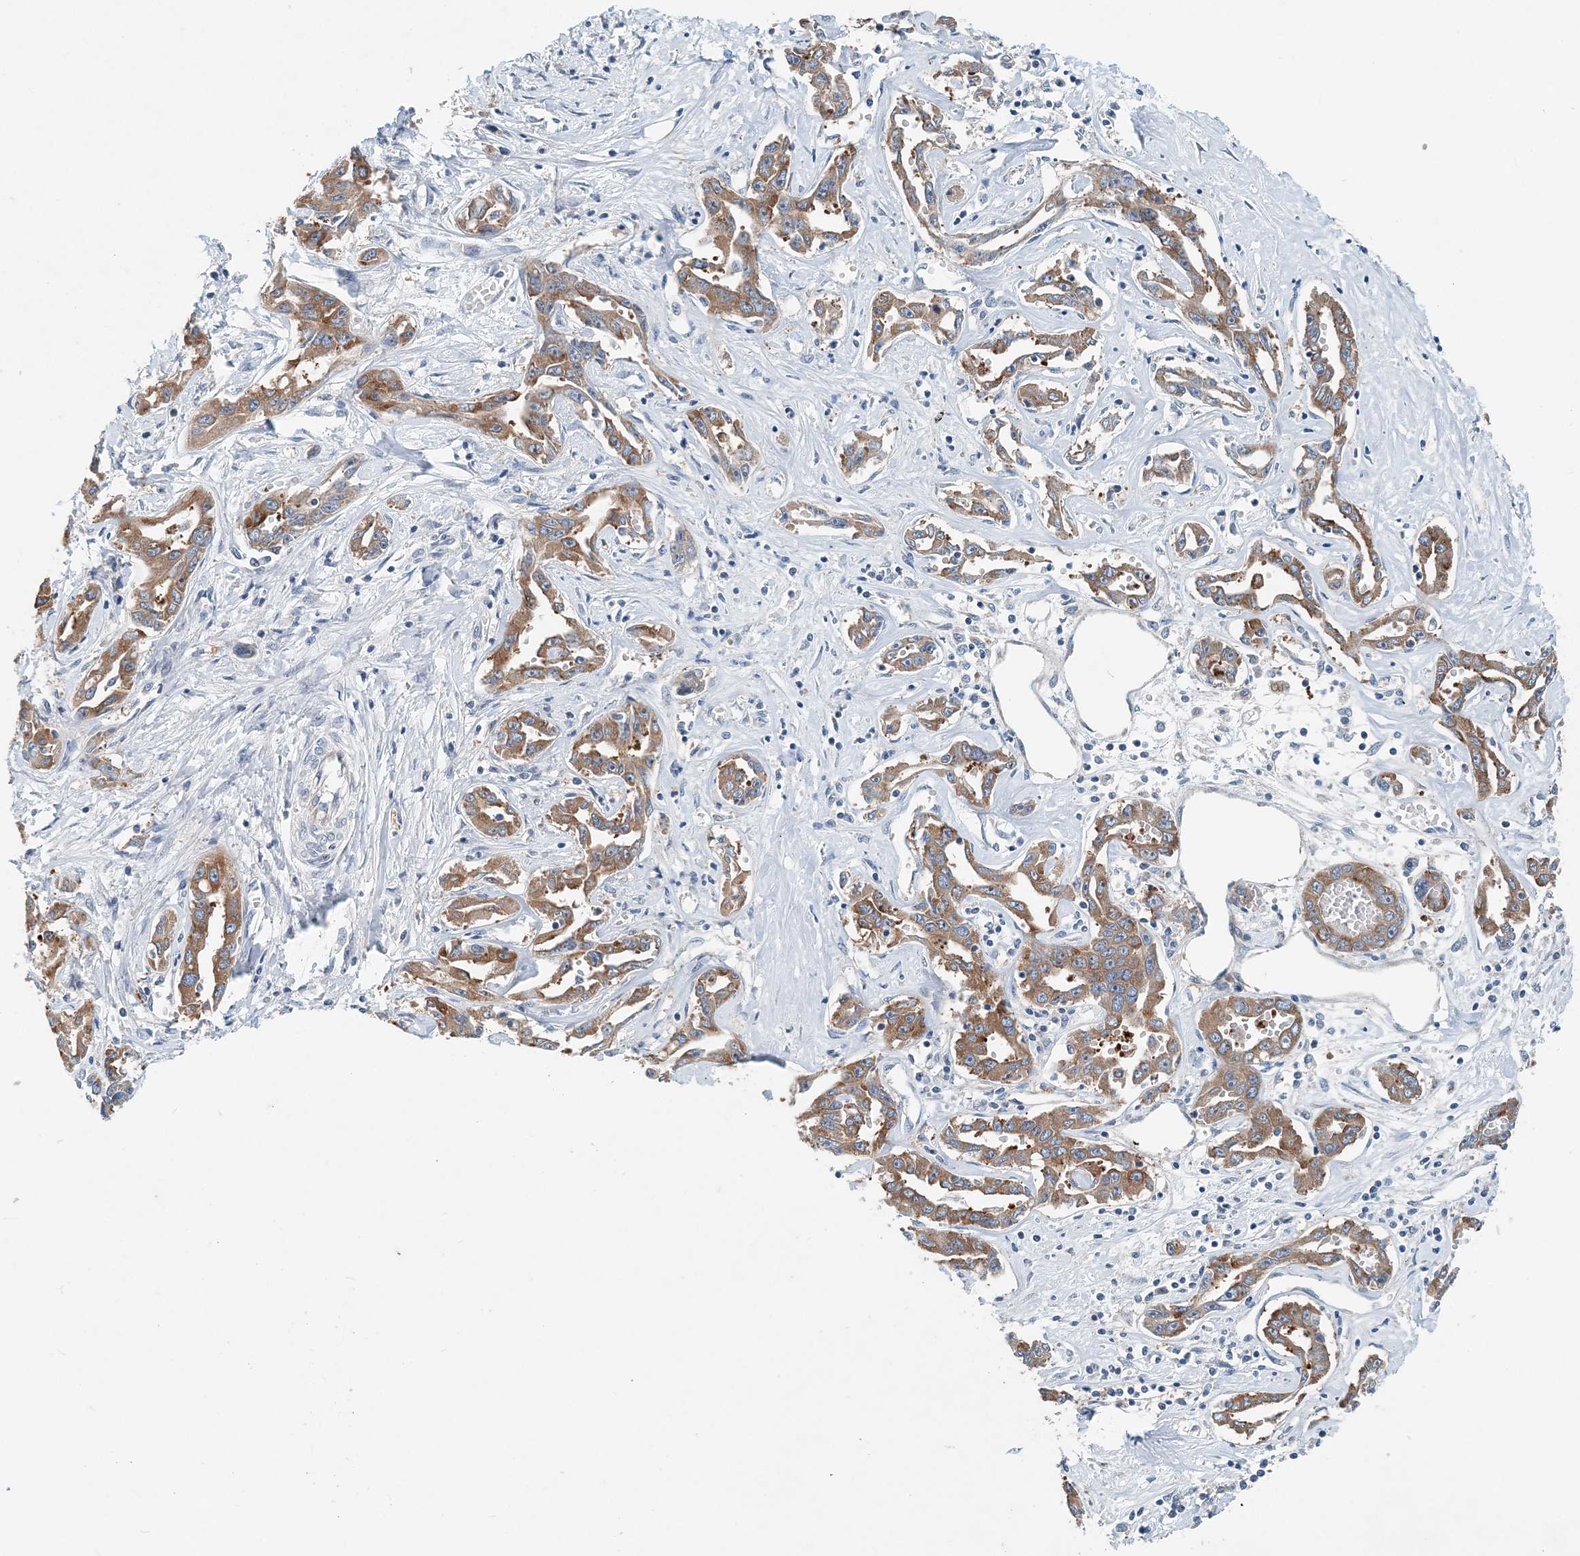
{"staining": {"intensity": "moderate", "quantity": ">75%", "location": "cytoplasmic/membranous"}, "tissue": "liver cancer", "cell_type": "Tumor cells", "image_type": "cancer", "snomed": [{"axis": "morphology", "description": "Cholangiocarcinoma"}, {"axis": "topography", "description": "Liver"}], "caption": "A histopathology image of human cholangiocarcinoma (liver) stained for a protein exhibits moderate cytoplasmic/membranous brown staining in tumor cells. (DAB (3,3'-diaminobenzidine) = brown stain, brightfield microscopy at high magnification).", "gene": "EEF1A2", "patient": {"sex": "male", "age": 59}}